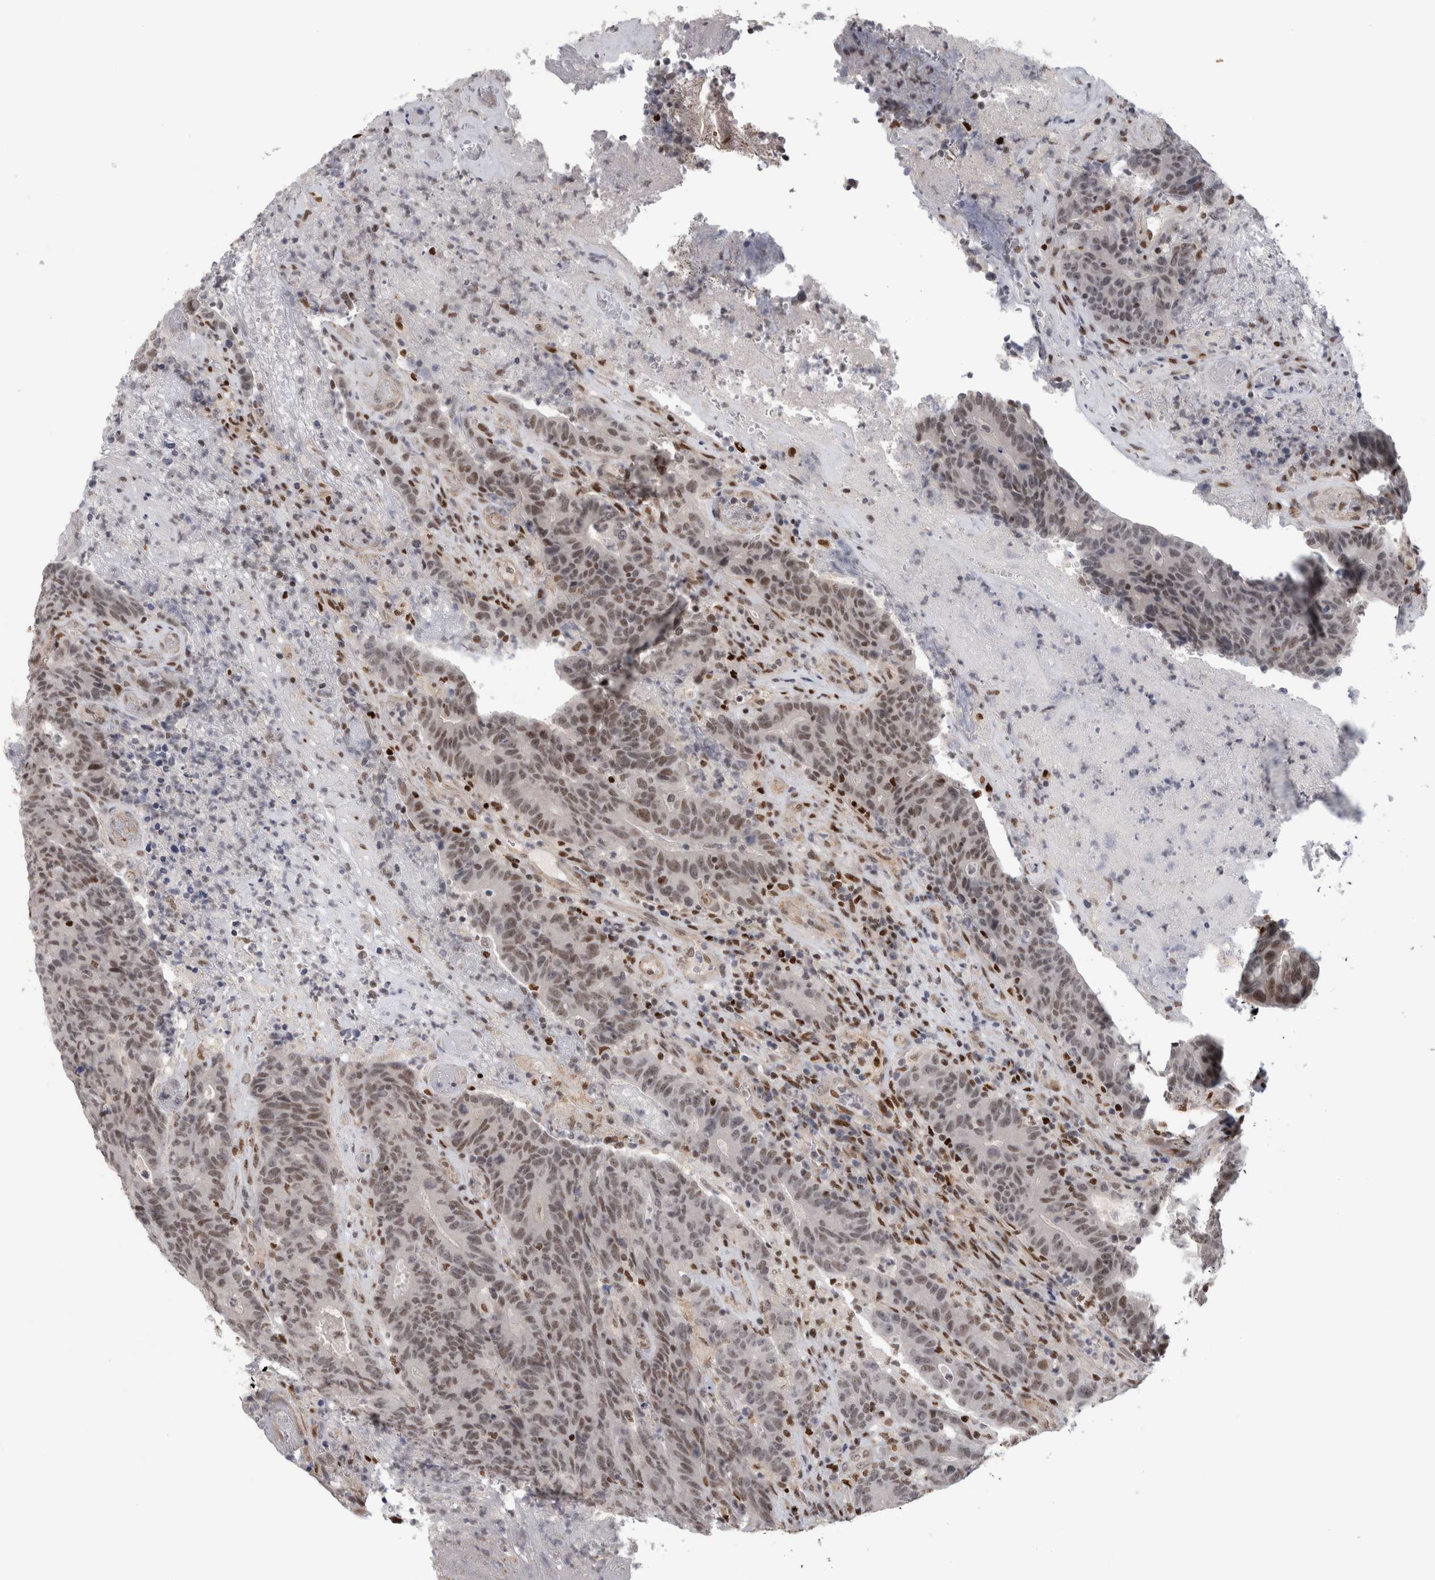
{"staining": {"intensity": "weak", "quantity": "25%-75%", "location": "nuclear"}, "tissue": "colorectal cancer", "cell_type": "Tumor cells", "image_type": "cancer", "snomed": [{"axis": "morphology", "description": "Normal tissue, NOS"}, {"axis": "morphology", "description": "Adenocarcinoma, NOS"}, {"axis": "topography", "description": "Colon"}], "caption": "IHC (DAB (3,3'-diaminobenzidine)) staining of colorectal cancer demonstrates weak nuclear protein positivity in approximately 25%-75% of tumor cells. (DAB = brown stain, brightfield microscopy at high magnification).", "gene": "SRARP", "patient": {"sex": "female", "age": 75}}